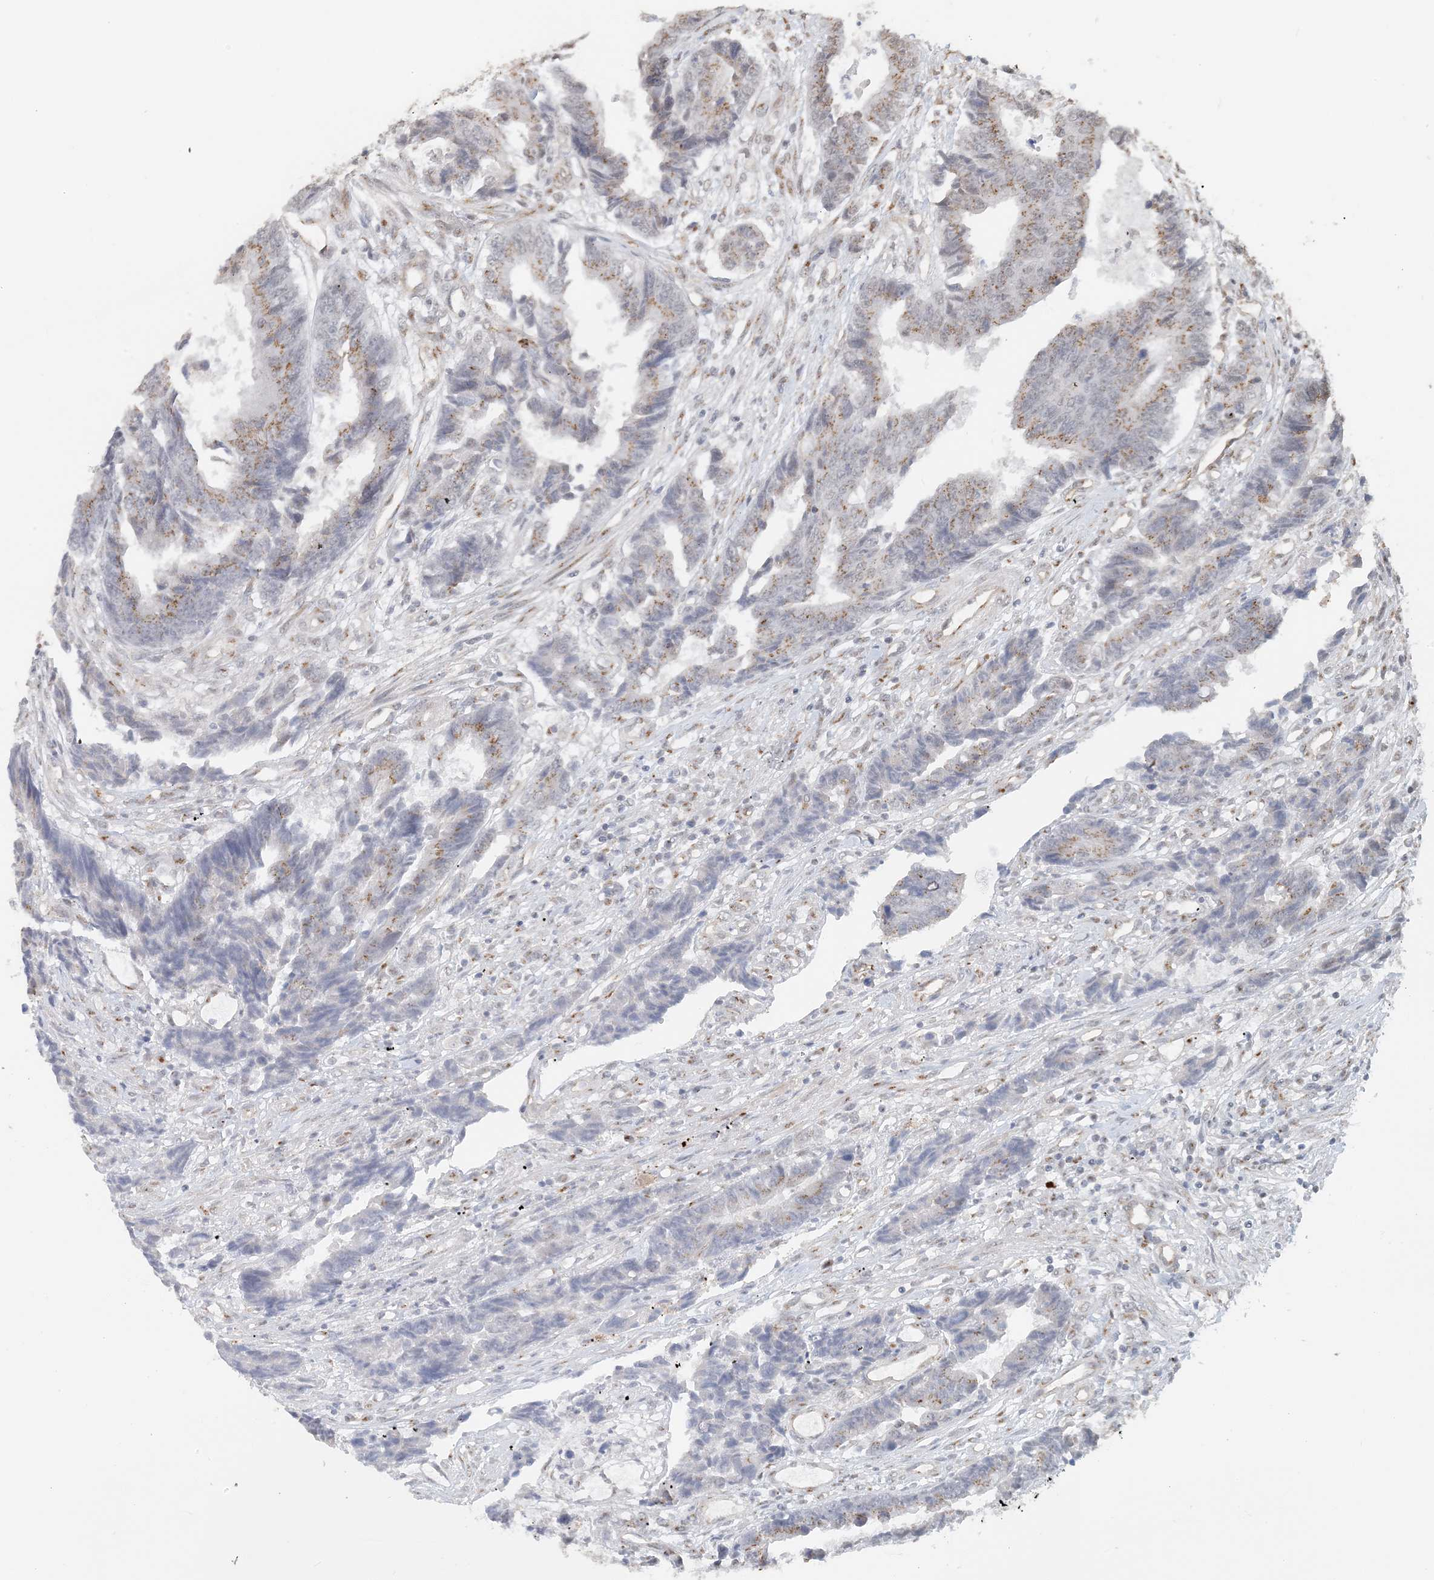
{"staining": {"intensity": "moderate", "quantity": "25%-75%", "location": "cytoplasmic/membranous"}, "tissue": "colorectal cancer", "cell_type": "Tumor cells", "image_type": "cancer", "snomed": [{"axis": "morphology", "description": "Adenocarcinoma, NOS"}, {"axis": "topography", "description": "Rectum"}], "caption": "Protein staining displays moderate cytoplasmic/membranous staining in approximately 25%-75% of tumor cells in colorectal cancer.", "gene": "ZCCHC4", "patient": {"sex": "male", "age": 84}}